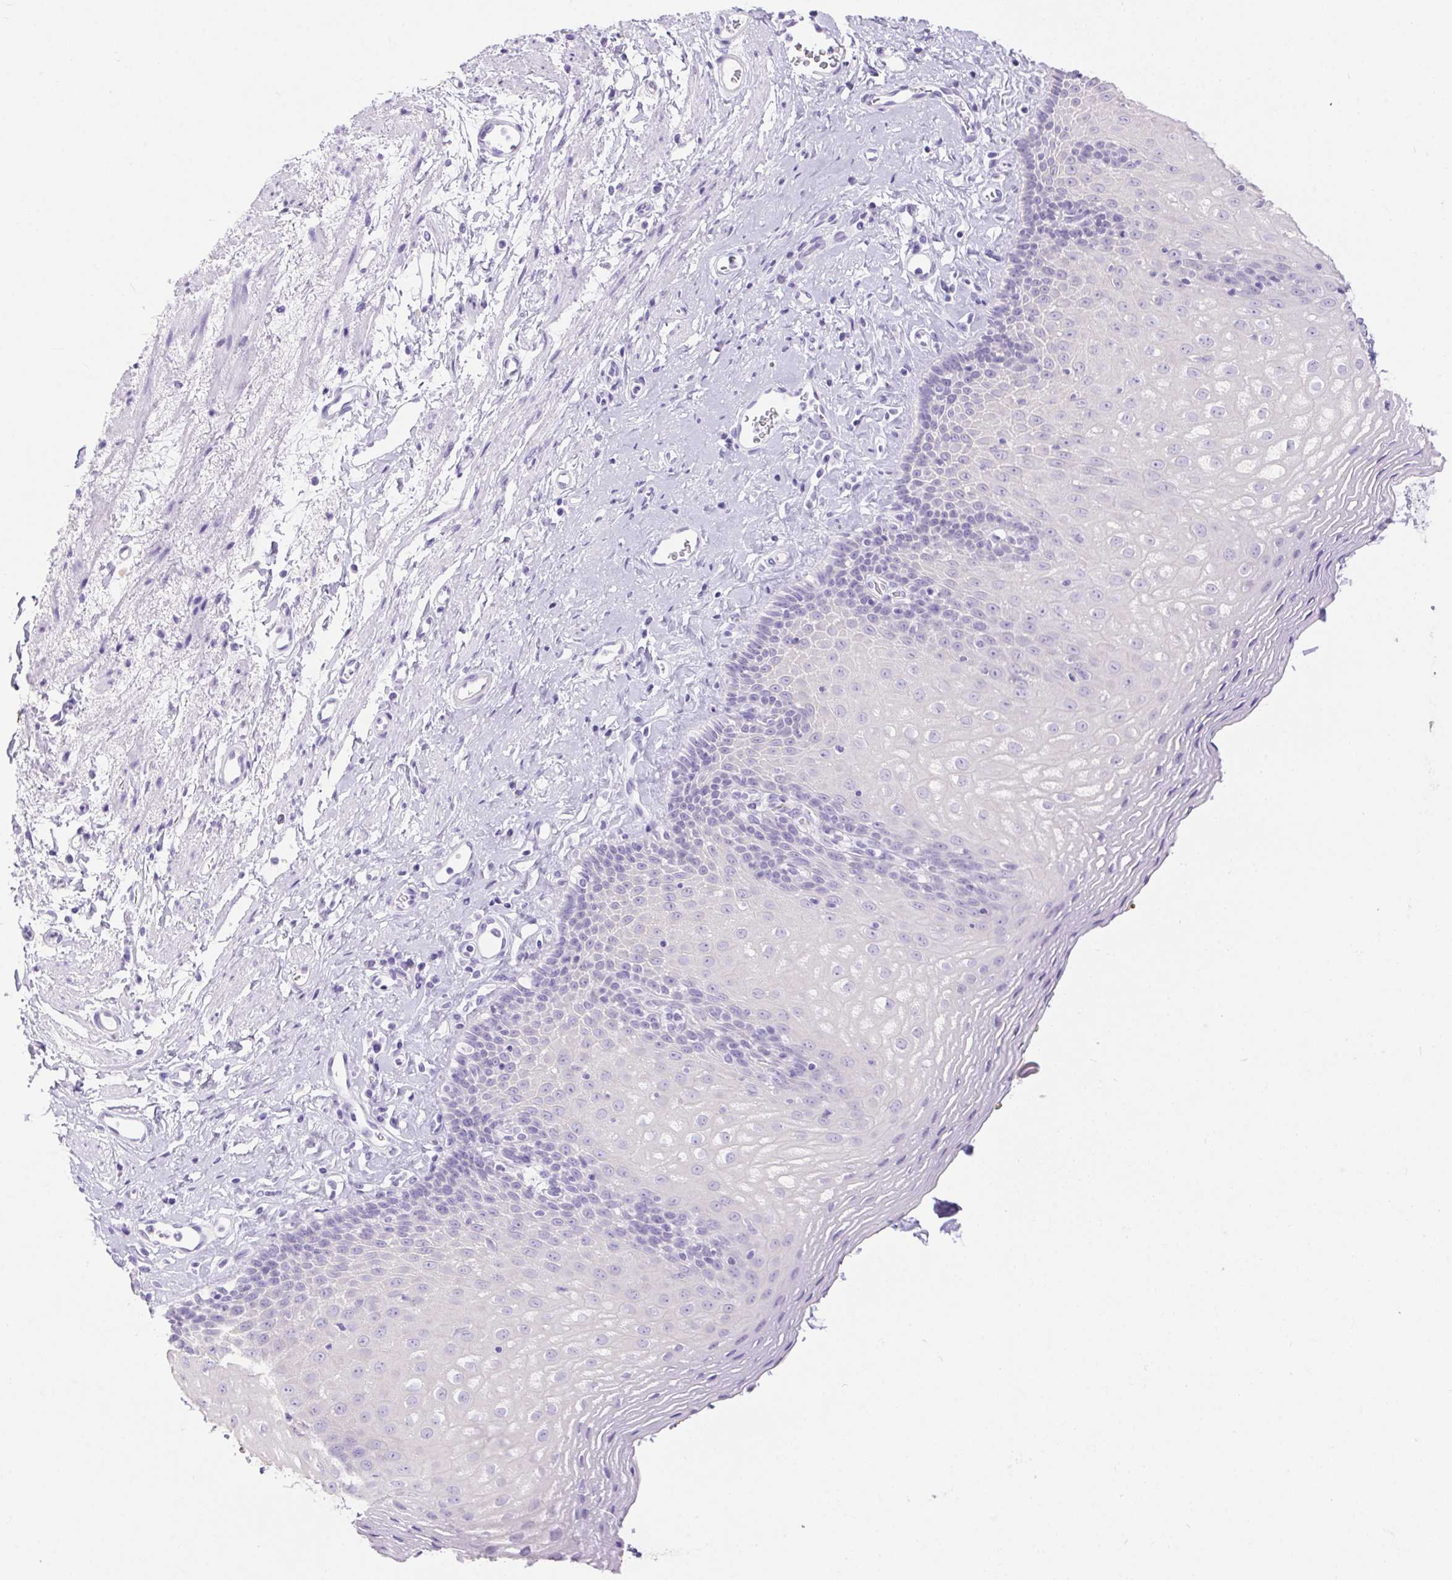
{"staining": {"intensity": "negative", "quantity": "none", "location": "none"}, "tissue": "esophagus", "cell_type": "Squamous epithelial cells", "image_type": "normal", "snomed": [{"axis": "morphology", "description": "Normal tissue, NOS"}, {"axis": "topography", "description": "Esophagus"}], "caption": "An IHC histopathology image of unremarkable esophagus is shown. There is no staining in squamous epithelial cells of esophagus.", "gene": "ERP27", "patient": {"sex": "female", "age": 68}}